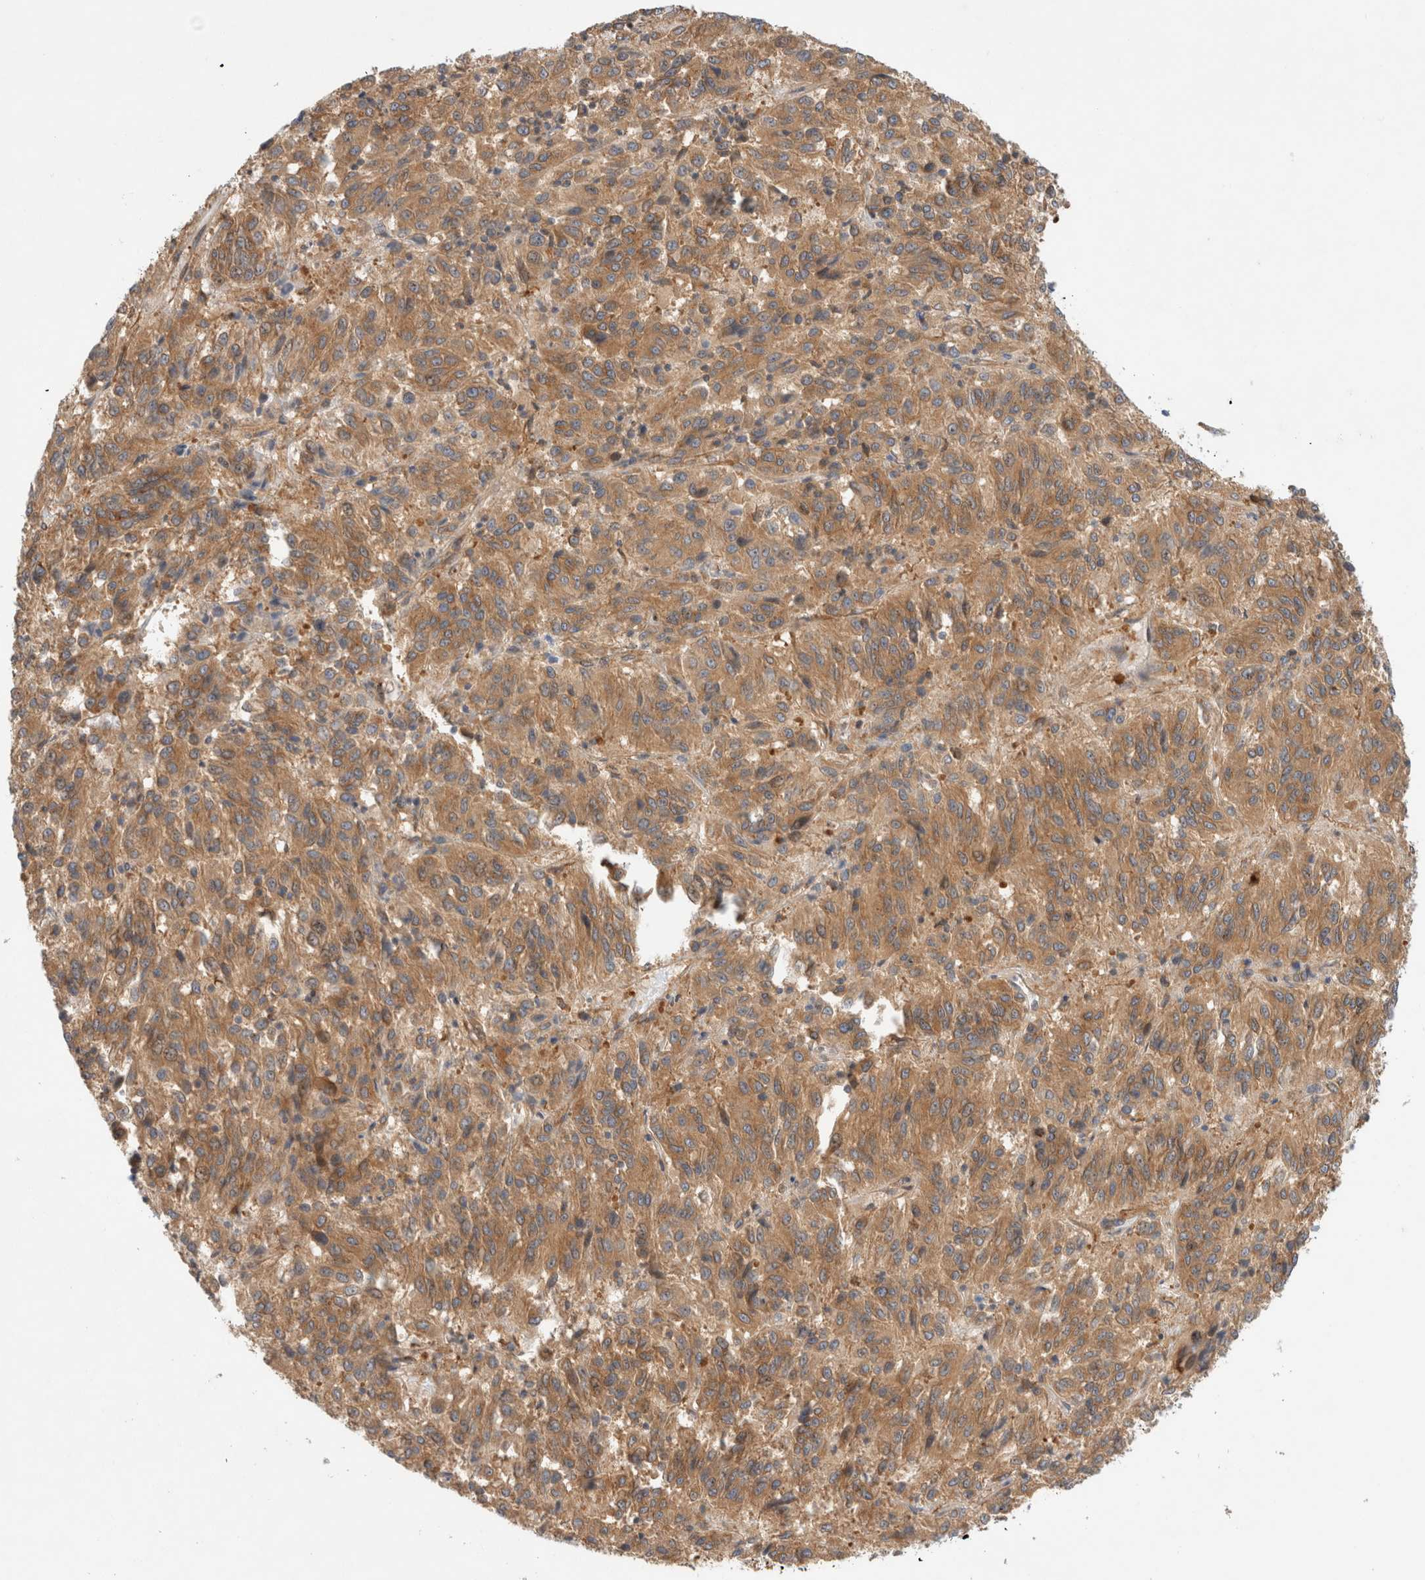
{"staining": {"intensity": "moderate", "quantity": ">75%", "location": "cytoplasmic/membranous"}, "tissue": "melanoma", "cell_type": "Tumor cells", "image_type": "cancer", "snomed": [{"axis": "morphology", "description": "Malignant melanoma, Metastatic site"}, {"axis": "topography", "description": "Lung"}], "caption": "Tumor cells display medium levels of moderate cytoplasmic/membranous positivity in approximately >75% of cells in human melanoma. (DAB = brown stain, brightfield microscopy at high magnification).", "gene": "GPR150", "patient": {"sex": "male", "age": 64}}